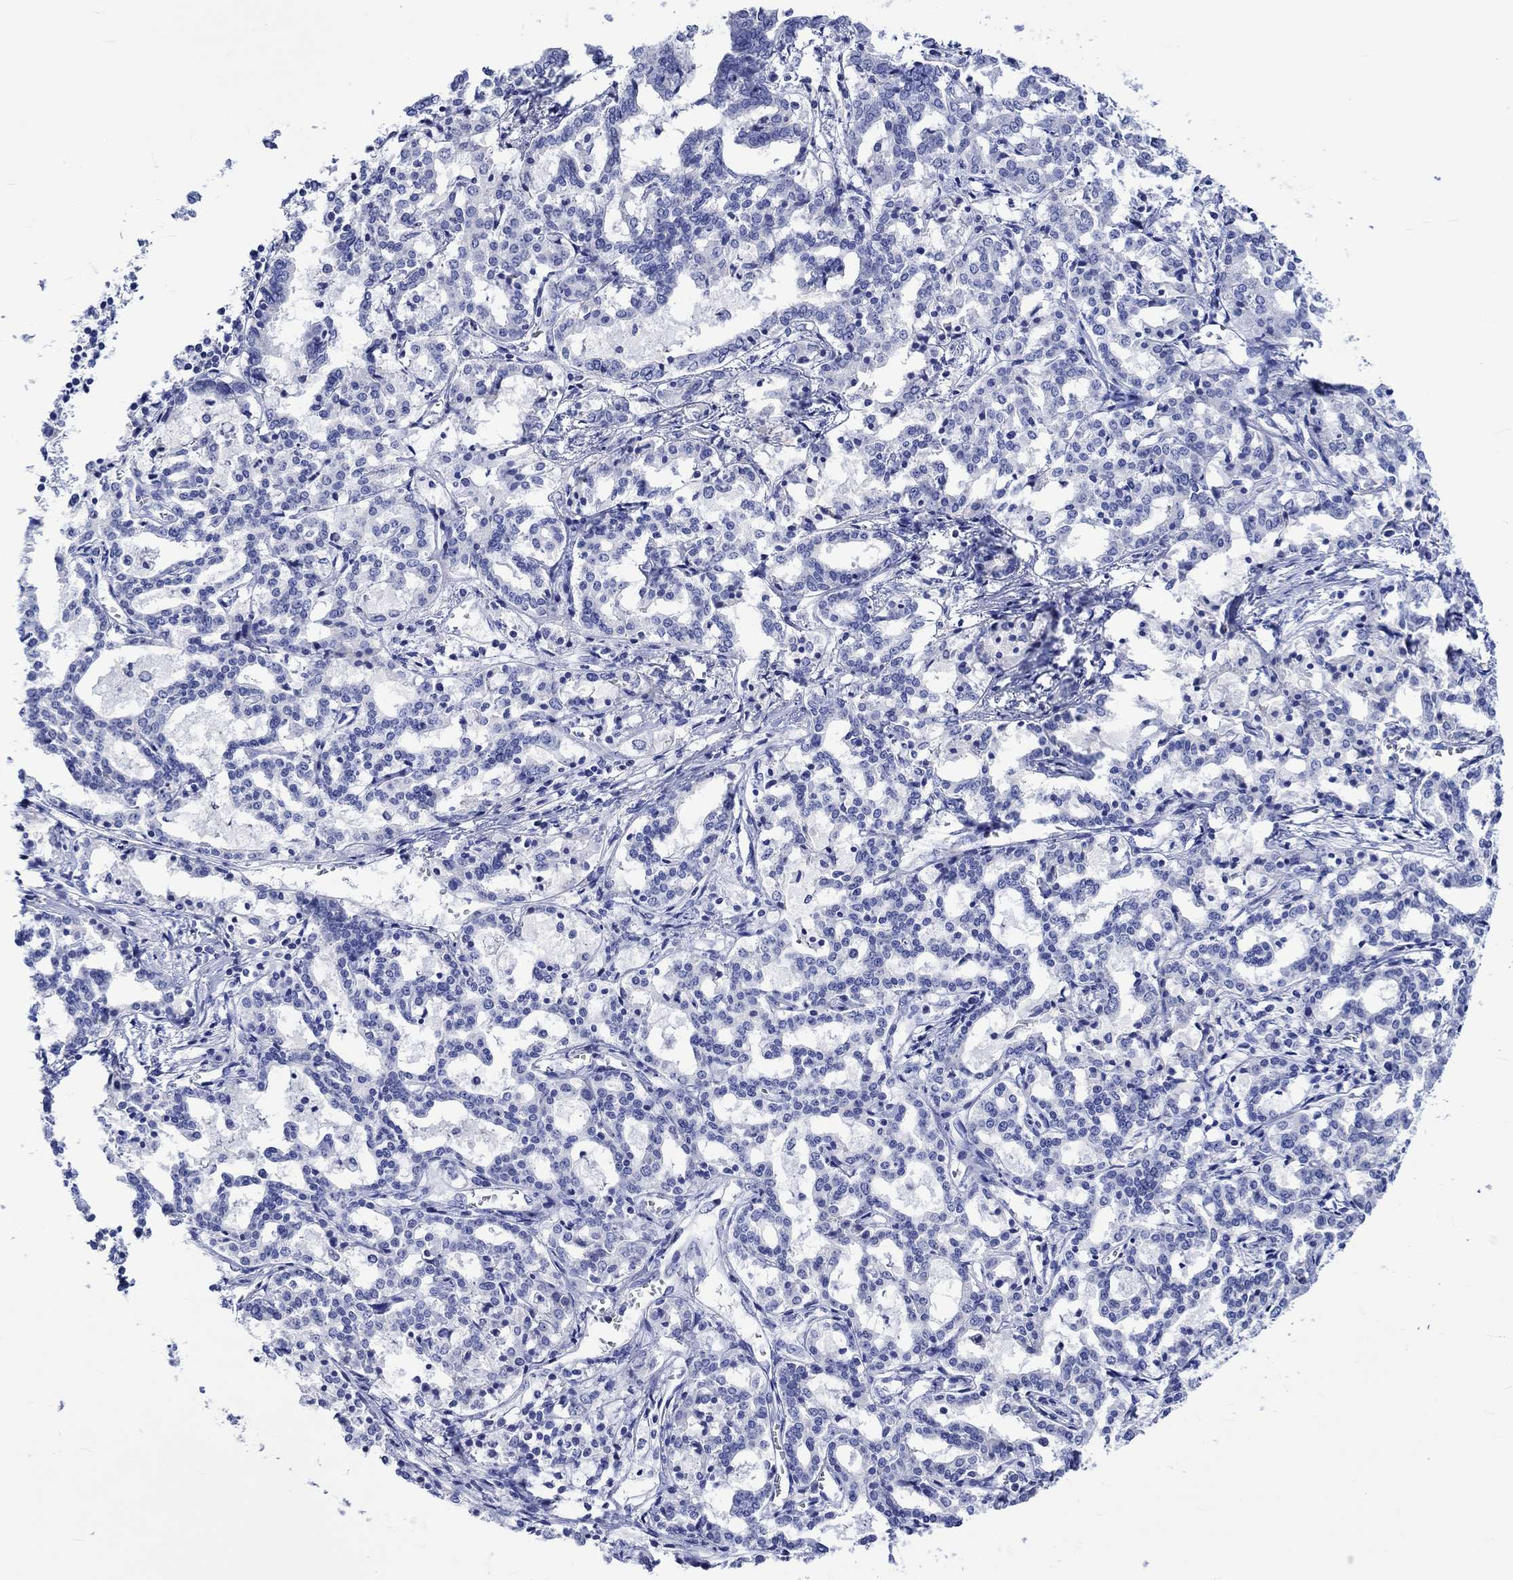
{"staining": {"intensity": "negative", "quantity": "none", "location": "none"}, "tissue": "liver cancer", "cell_type": "Tumor cells", "image_type": "cancer", "snomed": [{"axis": "morphology", "description": "Cholangiocarcinoma"}, {"axis": "topography", "description": "Liver"}], "caption": "The histopathology image exhibits no staining of tumor cells in liver cancer (cholangiocarcinoma).", "gene": "NRIP3", "patient": {"sex": "female", "age": 47}}